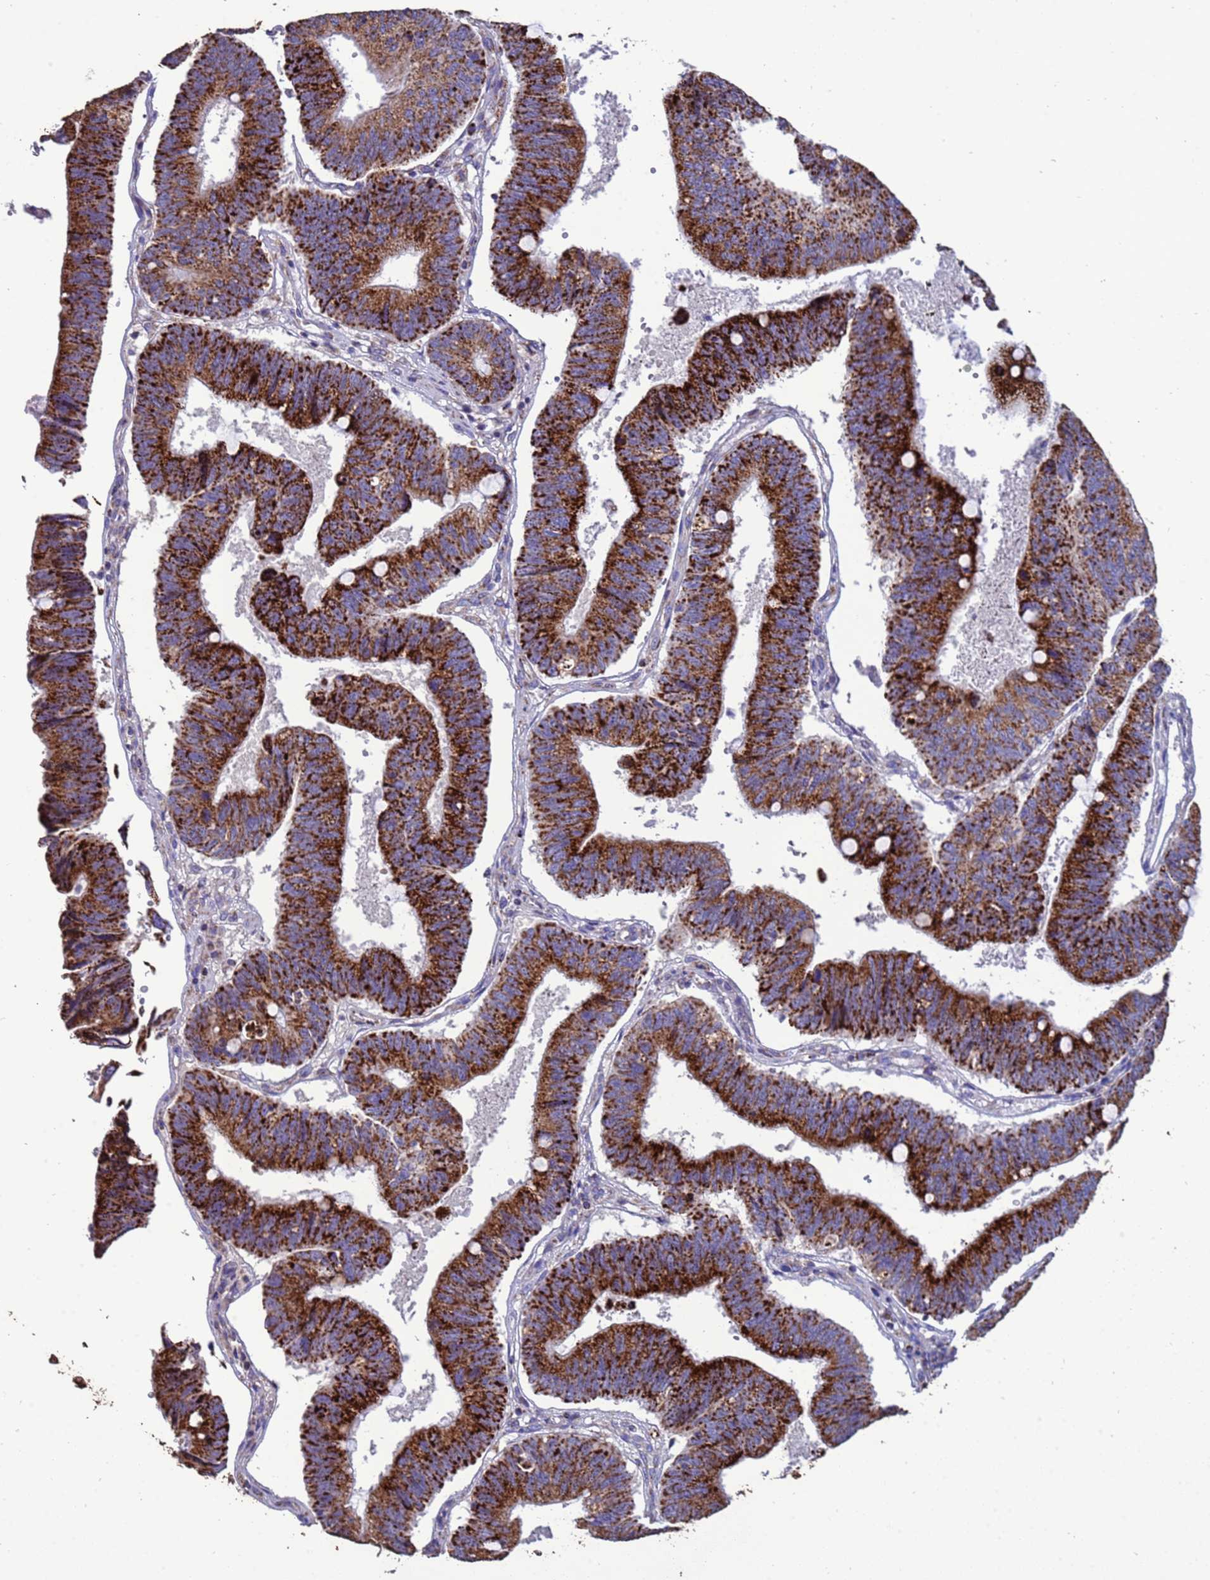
{"staining": {"intensity": "strong", "quantity": ">75%", "location": "cytoplasmic/membranous"}, "tissue": "stomach cancer", "cell_type": "Tumor cells", "image_type": "cancer", "snomed": [{"axis": "morphology", "description": "Adenocarcinoma, NOS"}, {"axis": "topography", "description": "Stomach"}], "caption": "DAB (3,3'-diaminobenzidine) immunohistochemical staining of human stomach cancer shows strong cytoplasmic/membranous protein positivity in approximately >75% of tumor cells. The protein is shown in brown color, while the nuclei are stained blue.", "gene": "ZNFX1", "patient": {"sex": "male", "age": 59}}